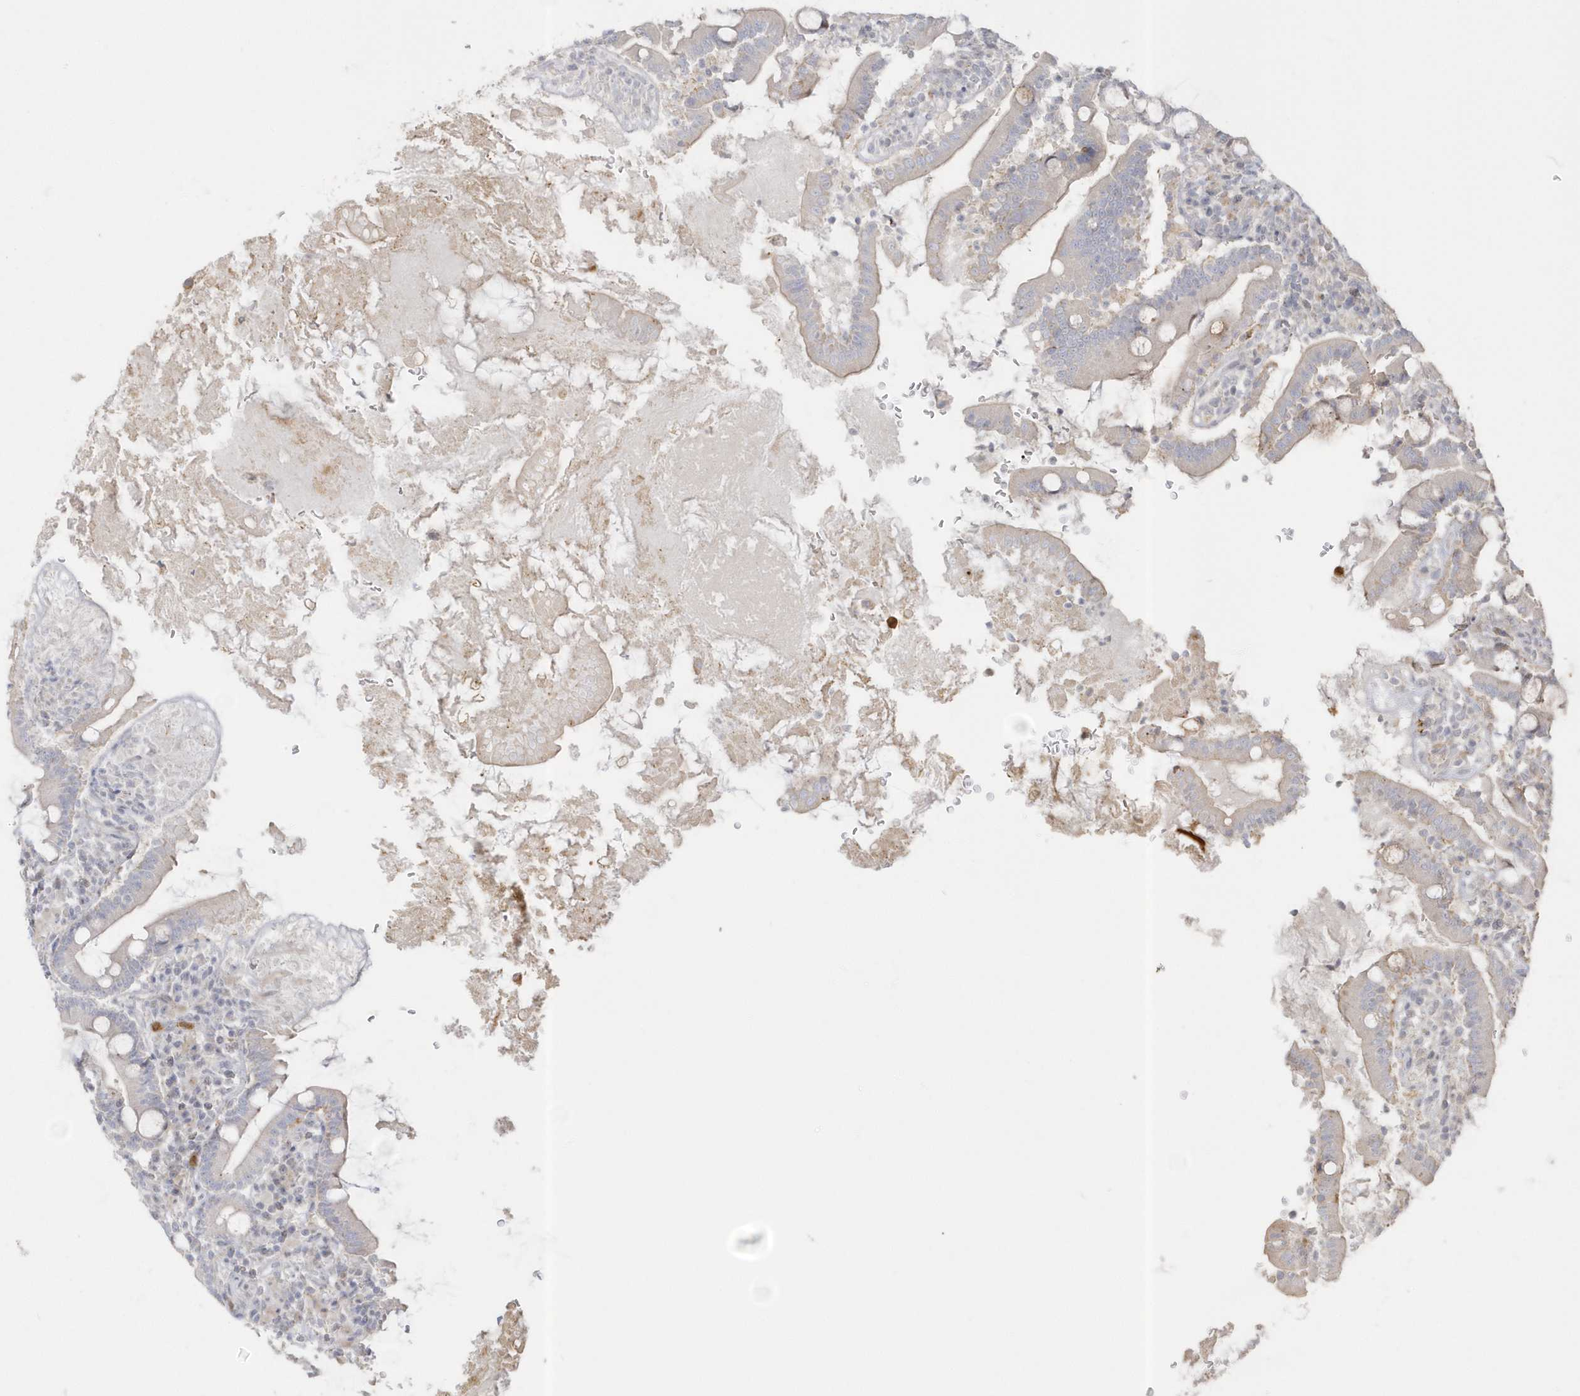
{"staining": {"intensity": "strong", "quantity": "<25%", "location": "cytoplasmic/membranous"}, "tissue": "duodenum", "cell_type": "Glandular cells", "image_type": "normal", "snomed": [{"axis": "morphology", "description": "Normal tissue, NOS"}, {"axis": "topography", "description": "Duodenum"}], "caption": "A brown stain labels strong cytoplasmic/membranous expression of a protein in glandular cells of unremarkable duodenum. (DAB IHC with brightfield microscopy, high magnification).", "gene": "NAF1", "patient": {"sex": "male", "age": 35}}